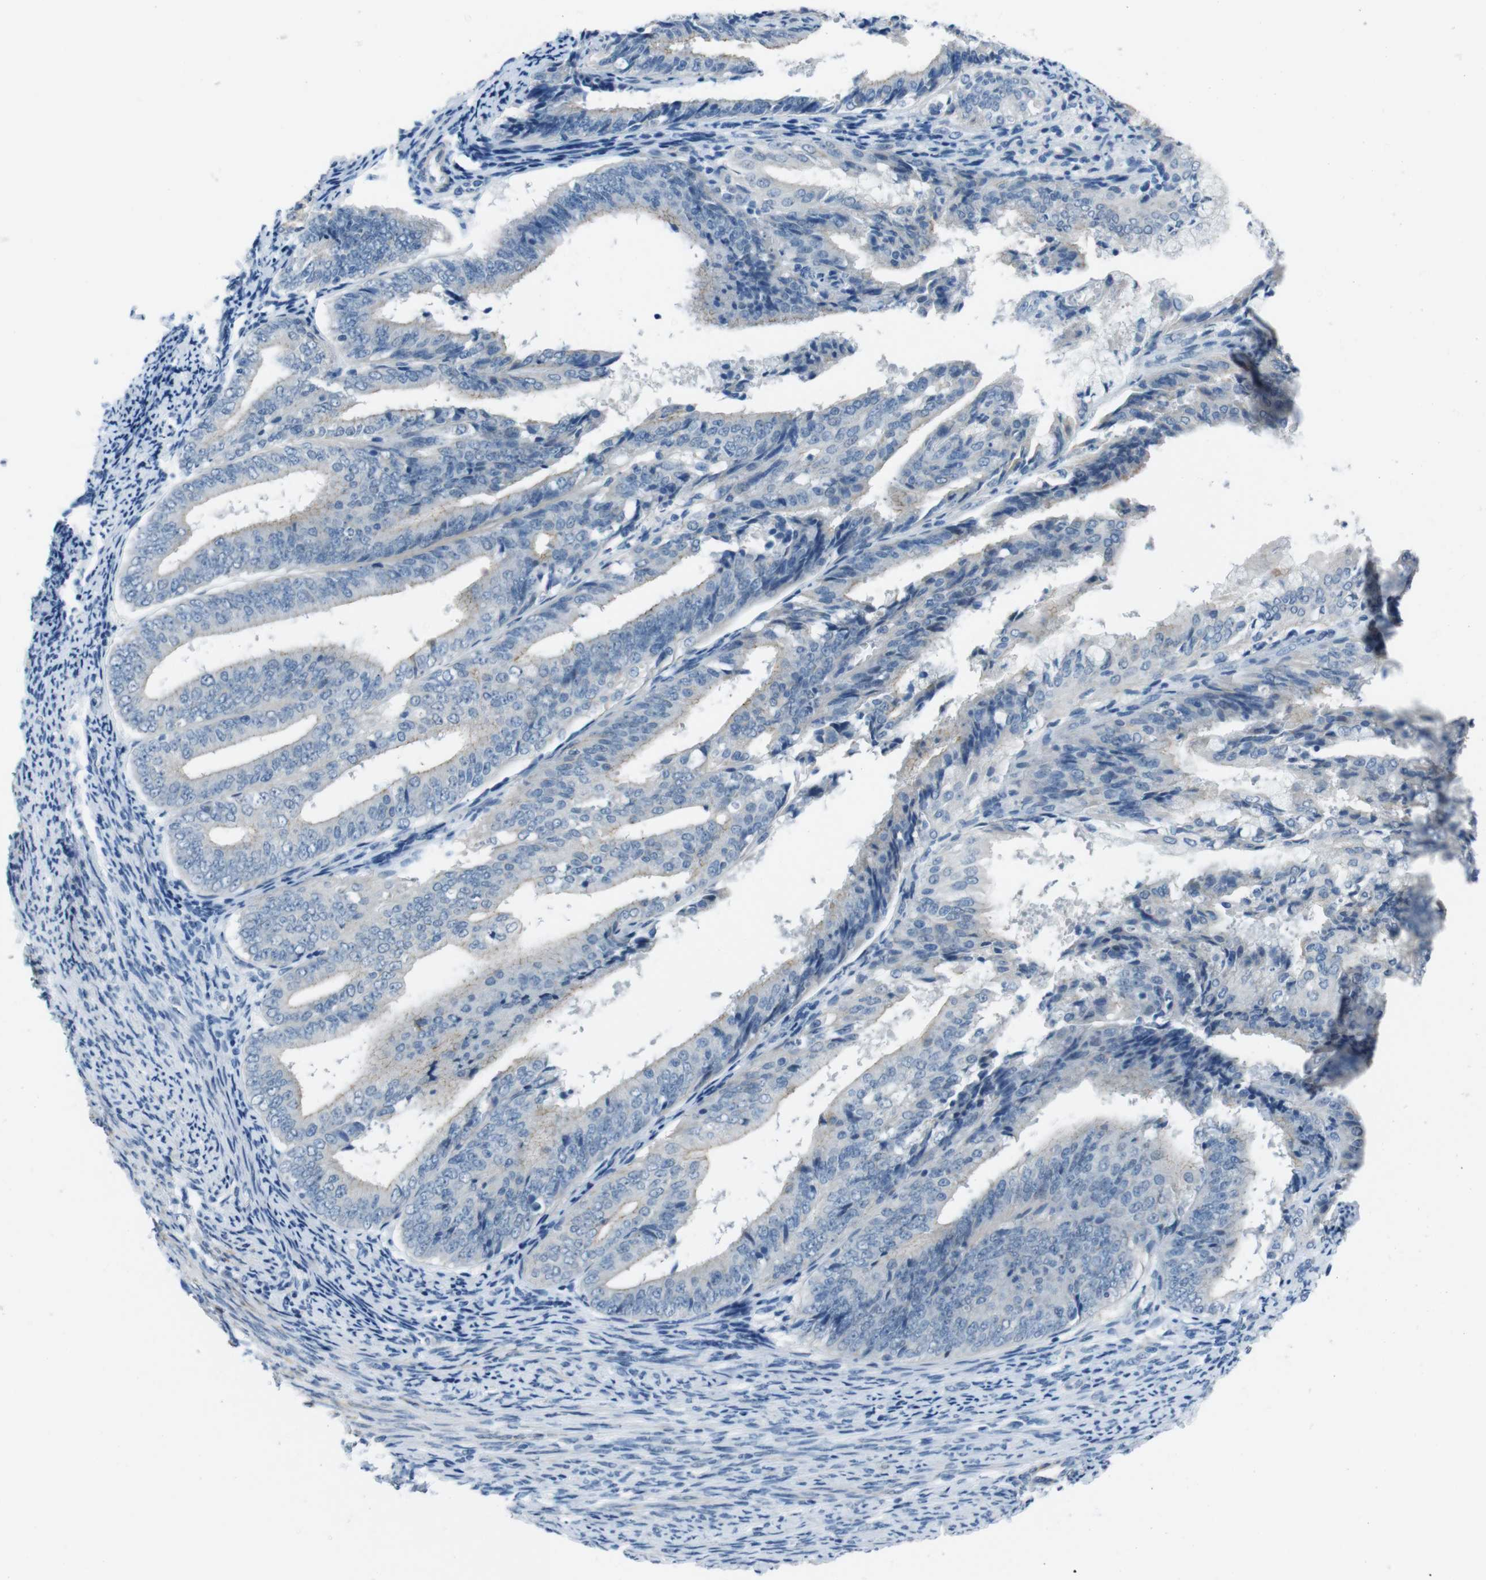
{"staining": {"intensity": "negative", "quantity": "none", "location": "none"}, "tissue": "endometrial cancer", "cell_type": "Tumor cells", "image_type": "cancer", "snomed": [{"axis": "morphology", "description": "Adenocarcinoma, NOS"}, {"axis": "topography", "description": "Endometrium"}], "caption": "Immunohistochemical staining of human endometrial adenocarcinoma demonstrates no significant staining in tumor cells. (Immunohistochemistry, brightfield microscopy, high magnification).", "gene": "HRH2", "patient": {"sex": "female", "age": 63}}